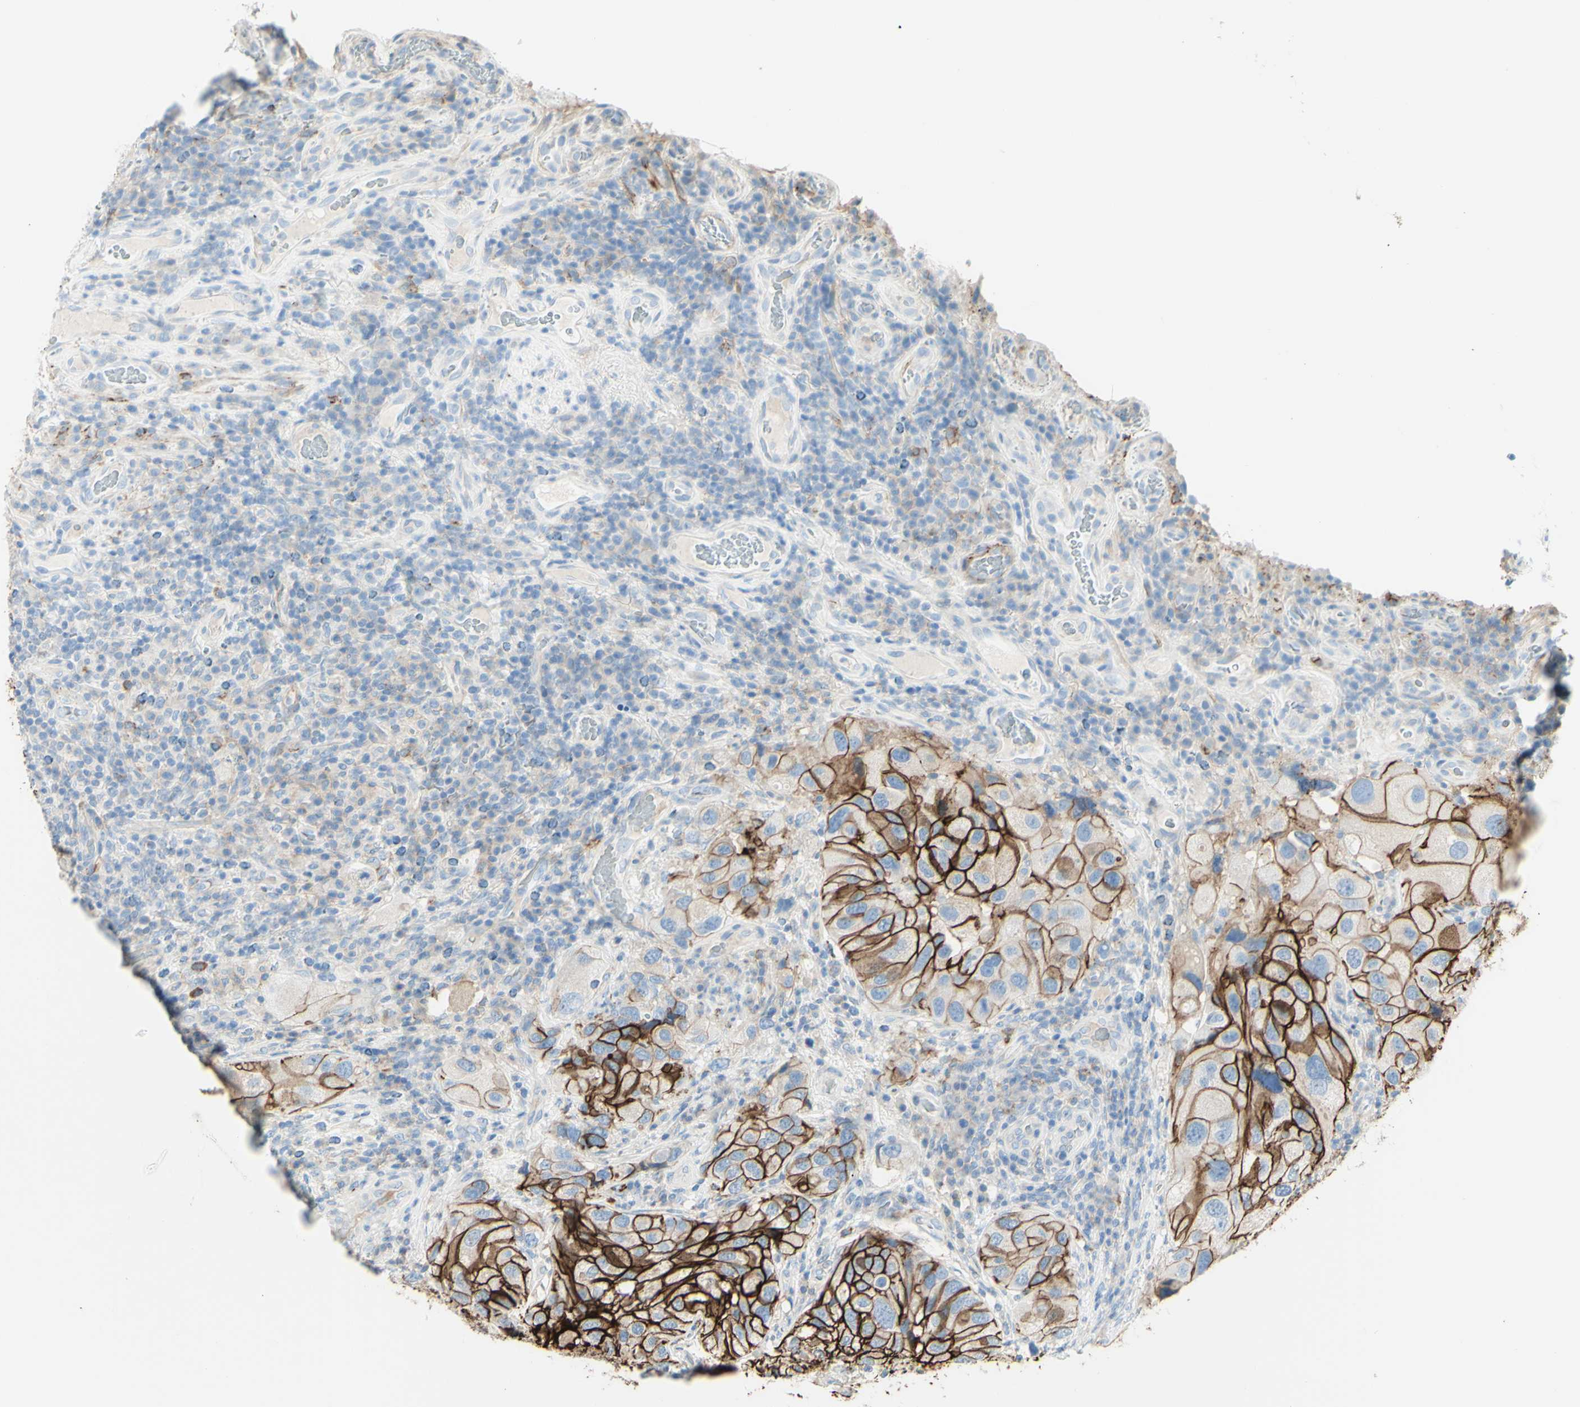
{"staining": {"intensity": "strong", "quantity": ">75%", "location": "cytoplasmic/membranous"}, "tissue": "urothelial cancer", "cell_type": "Tumor cells", "image_type": "cancer", "snomed": [{"axis": "morphology", "description": "Urothelial carcinoma, High grade"}, {"axis": "topography", "description": "Urinary bladder"}], "caption": "Brown immunohistochemical staining in human high-grade urothelial carcinoma displays strong cytoplasmic/membranous expression in approximately >75% of tumor cells.", "gene": "ALCAM", "patient": {"sex": "female", "age": 64}}